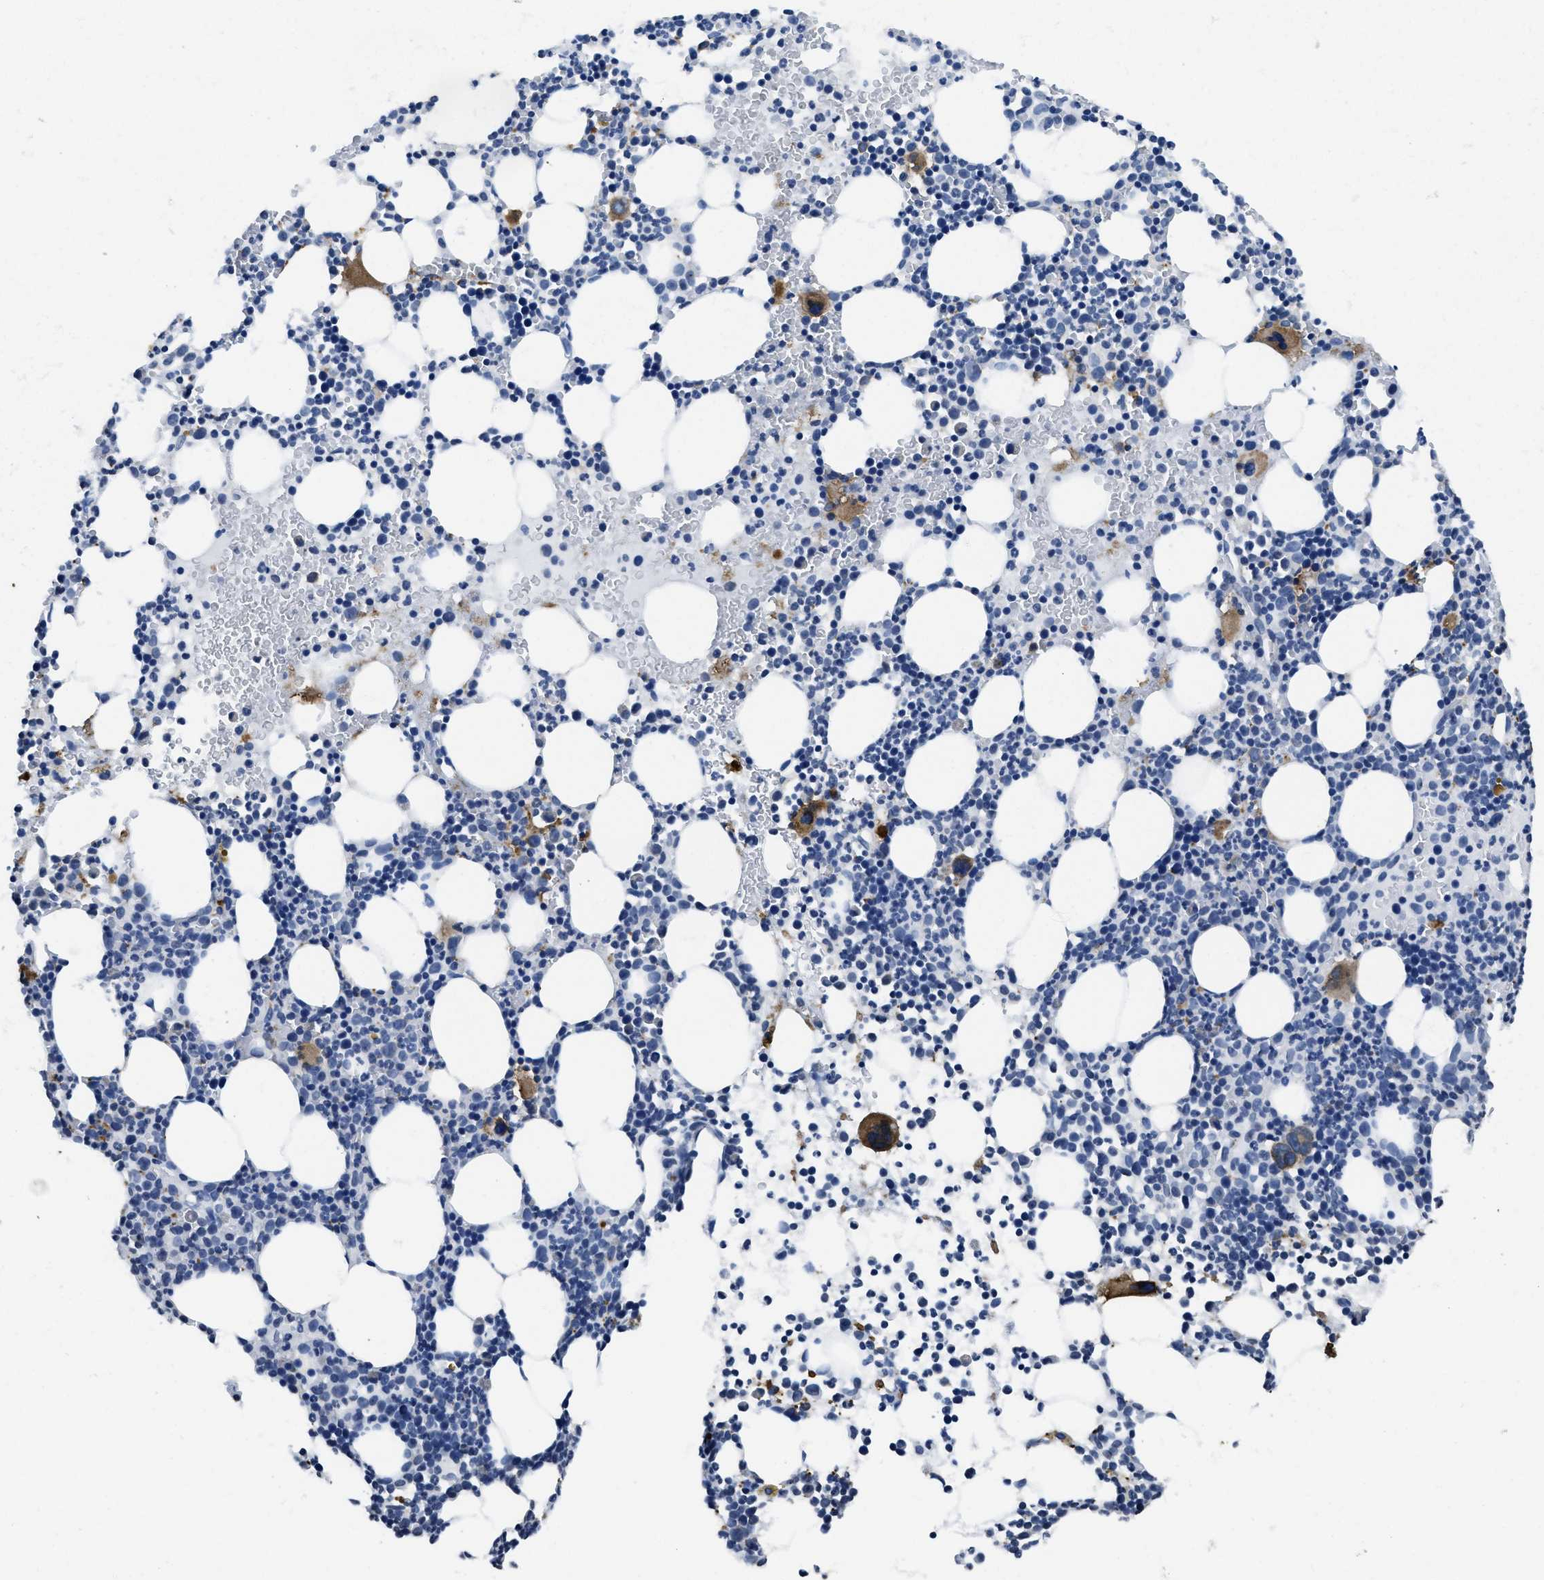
{"staining": {"intensity": "moderate", "quantity": ">75%", "location": "cytoplasmic/membranous"}, "tissue": "bone marrow", "cell_type": "Hematopoietic cells", "image_type": "normal", "snomed": [{"axis": "morphology", "description": "Normal tissue, NOS"}, {"axis": "morphology", "description": "Inflammation, NOS"}, {"axis": "topography", "description": "Bone marrow"}], "caption": "Moderate cytoplasmic/membranous expression is appreciated in approximately >75% of hematopoietic cells in benign bone marrow. The staining was performed using DAB to visualize the protein expression in brown, while the nuclei were stained in blue with hematoxylin (Magnification: 20x).", "gene": "ITGA2B", "patient": {"sex": "female", "age": 67}}